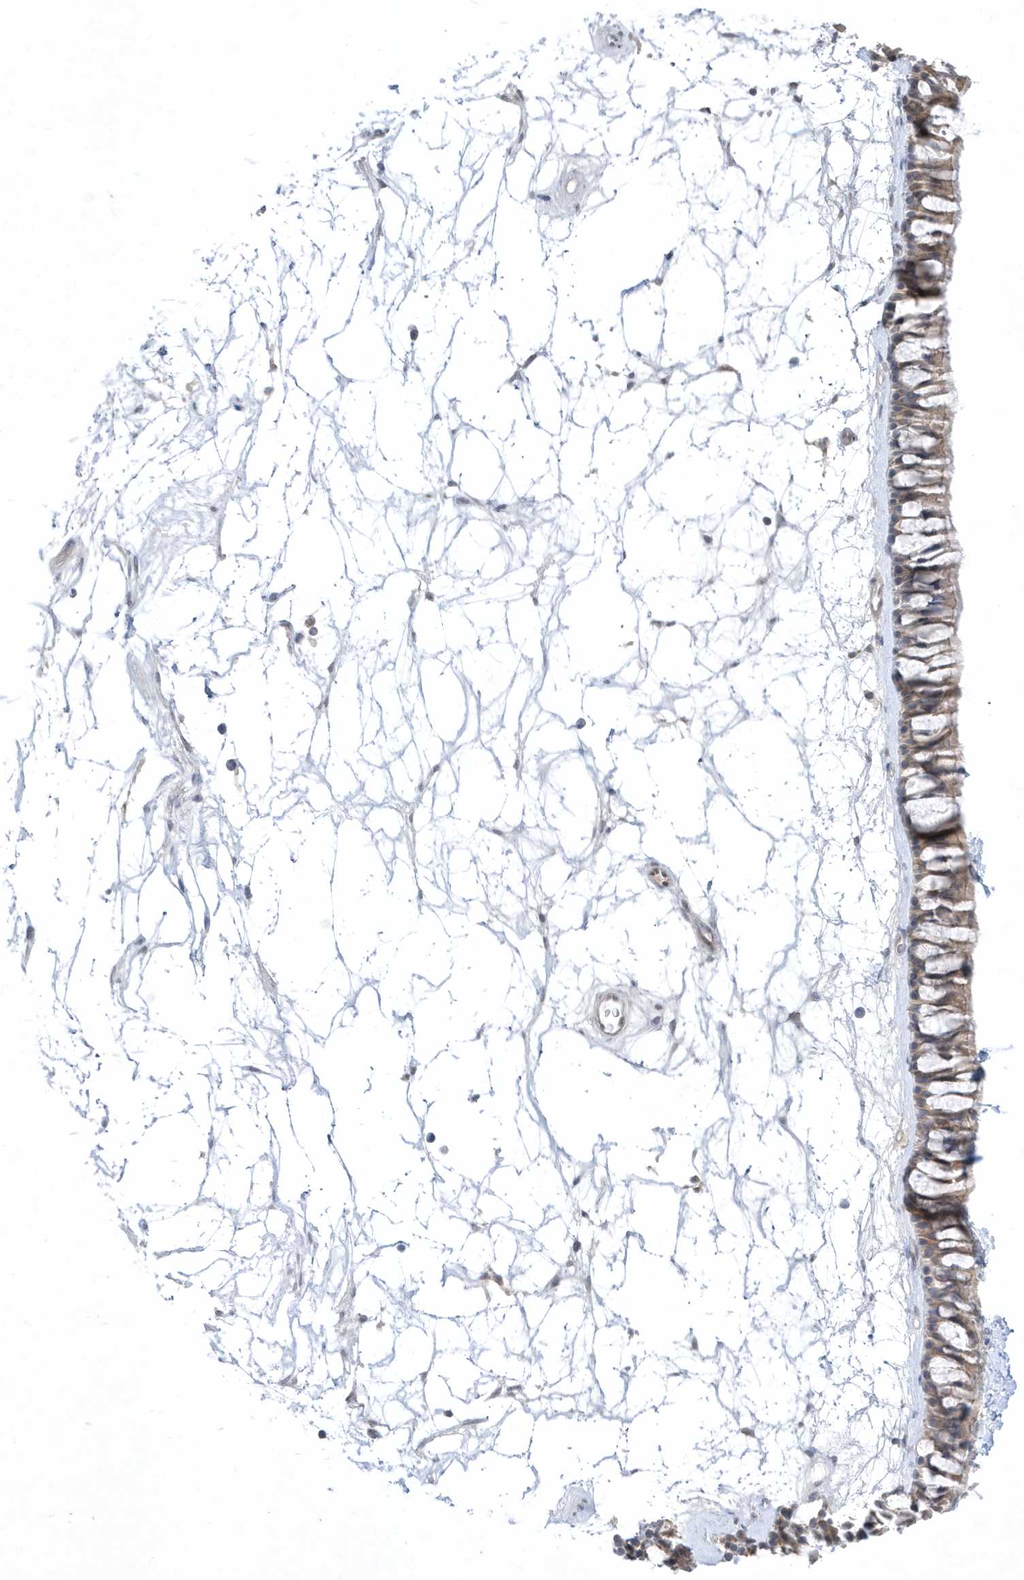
{"staining": {"intensity": "weak", "quantity": ">75%", "location": "cytoplasmic/membranous,nuclear"}, "tissue": "nasopharynx", "cell_type": "Respiratory epithelial cells", "image_type": "normal", "snomed": [{"axis": "morphology", "description": "Normal tissue, NOS"}, {"axis": "topography", "description": "Nasopharynx"}], "caption": "Immunohistochemistry (IHC) histopathology image of benign human nasopharynx stained for a protein (brown), which reveals low levels of weak cytoplasmic/membranous,nuclear positivity in about >75% of respiratory epithelial cells.", "gene": "ZC3H12D", "patient": {"sex": "male", "age": 64}}